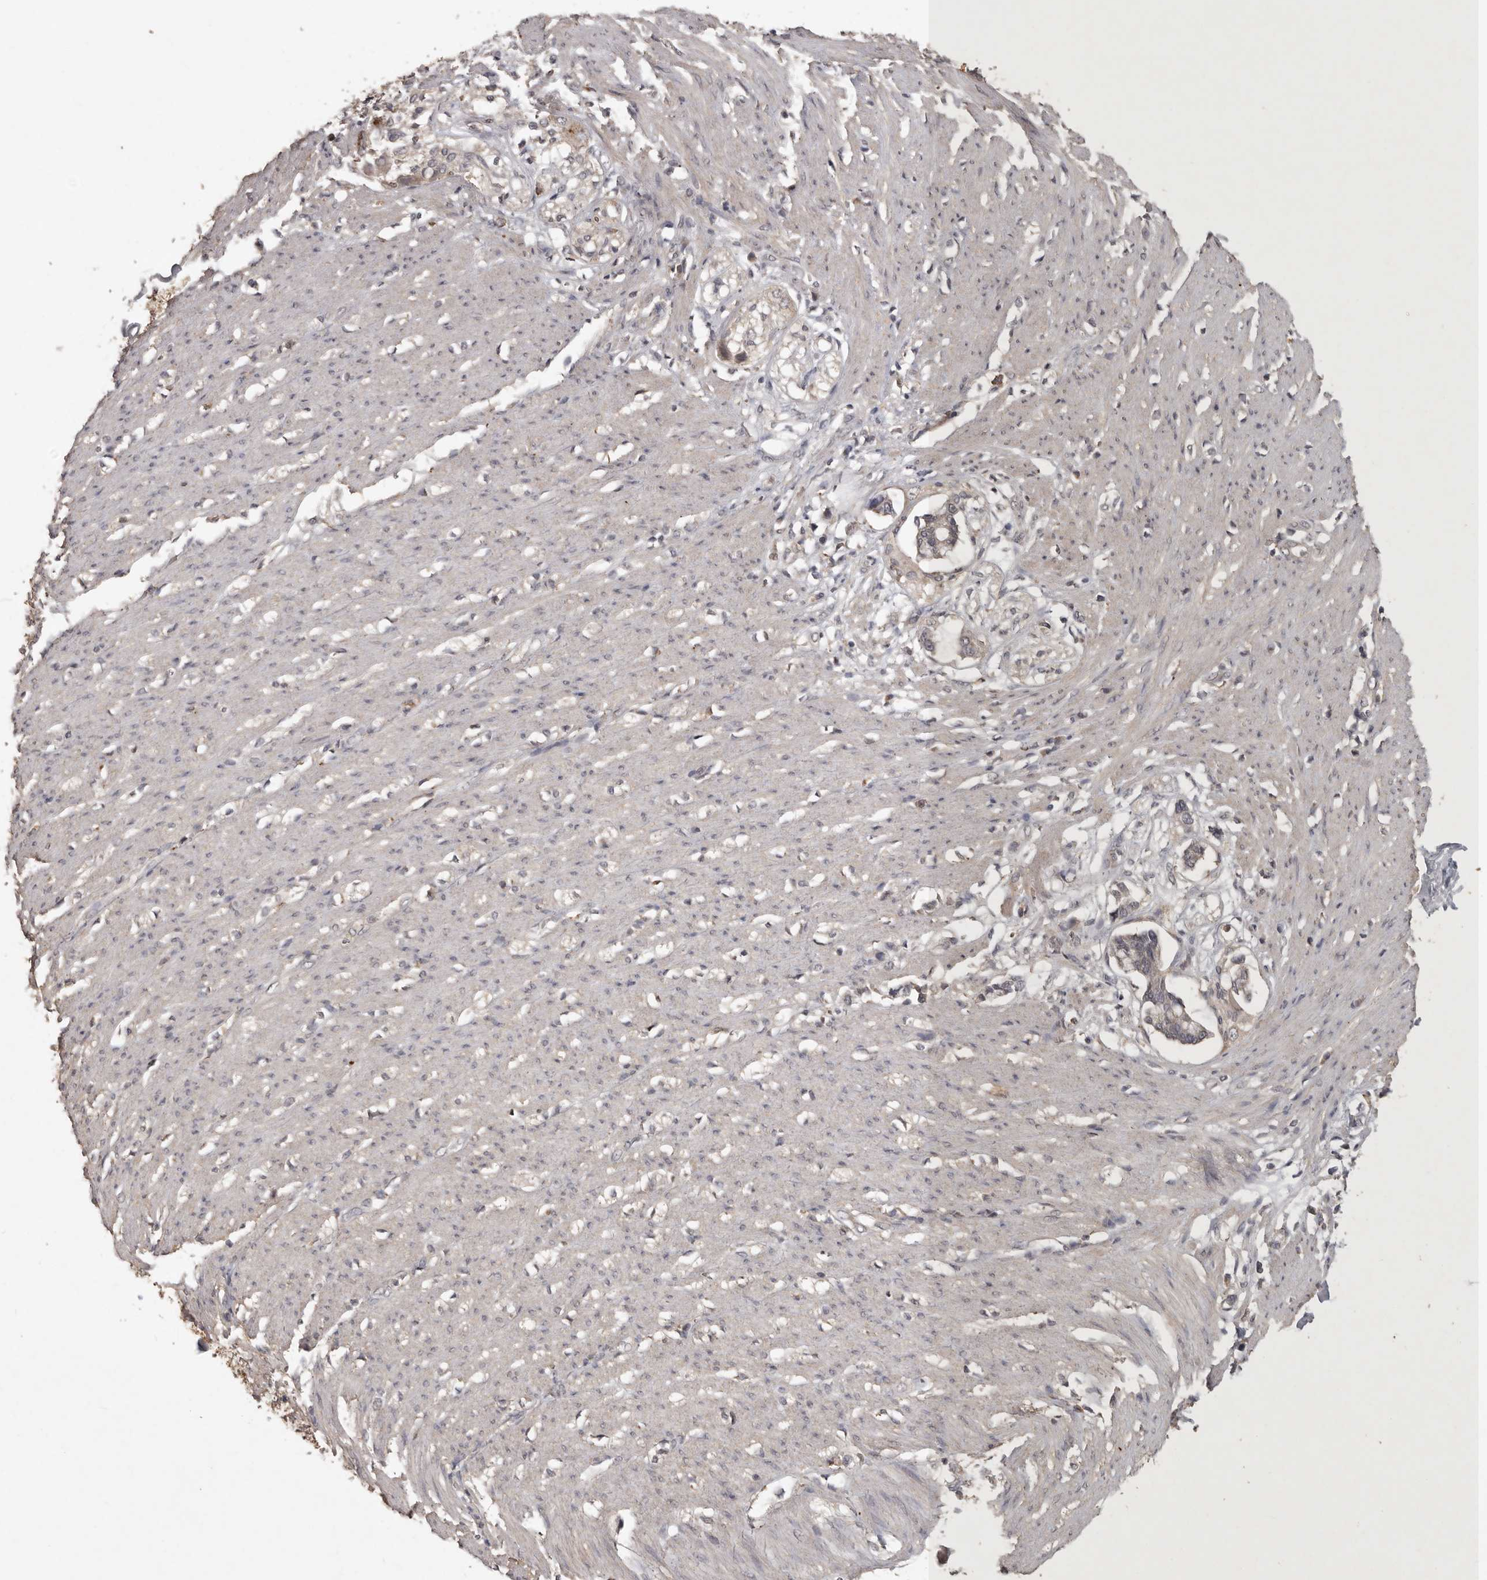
{"staining": {"intensity": "weak", "quantity": "<25%", "location": "cytoplasmic/membranous"}, "tissue": "smooth muscle", "cell_type": "Smooth muscle cells", "image_type": "normal", "snomed": [{"axis": "morphology", "description": "Normal tissue, NOS"}, {"axis": "morphology", "description": "Adenocarcinoma, NOS"}, {"axis": "topography", "description": "Colon"}, {"axis": "topography", "description": "Peripheral nerve tissue"}], "caption": "Immunohistochemical staining of normal smooth muscle displays no significant positivity in smooth muscle cells.", "gene": "ADAMTS4", "patient": {"sex": "male", "age": 14}}